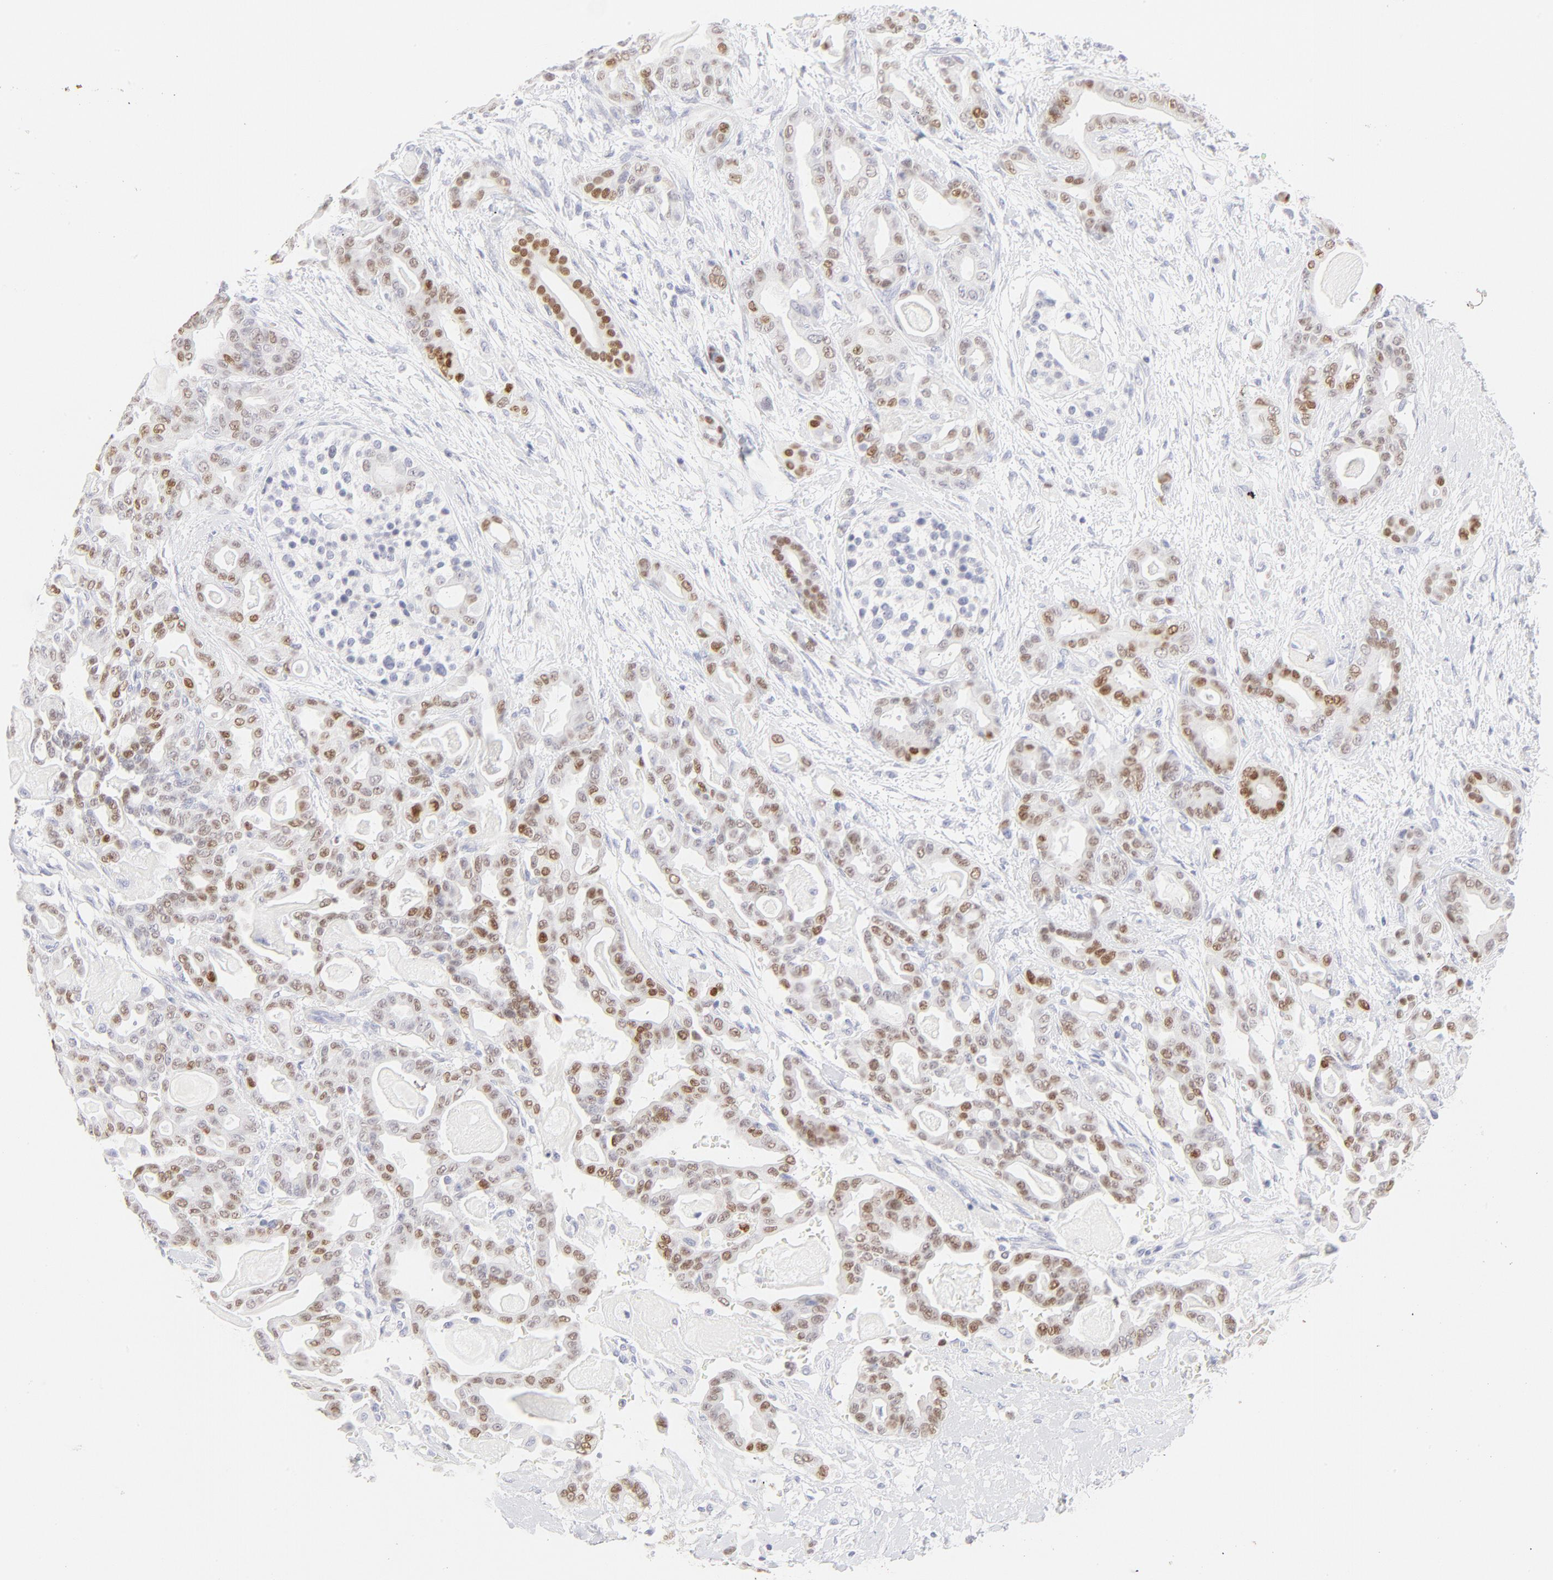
{"staining": {"intensity": "strong", "quantity": "25%-75%", "location": "nuclear"}, "tissue": "pancreatic cancer", "cell_type": "Tumor cells", "image_type": "cancer", "snomed": [{"axis": "morphology", "description": "Adenocarcinoma, NOS"}, {"axis": "topography", "description": "Pancreas"}], "caption": "The photomicrograph exhibits staining of pancreatic cancer (adenocarcinoma), revealing strong nuclear protein expression (brown color) within tumor cells.", "gene": "ELF3", "patient": {"sex": "male", "age": 63}}